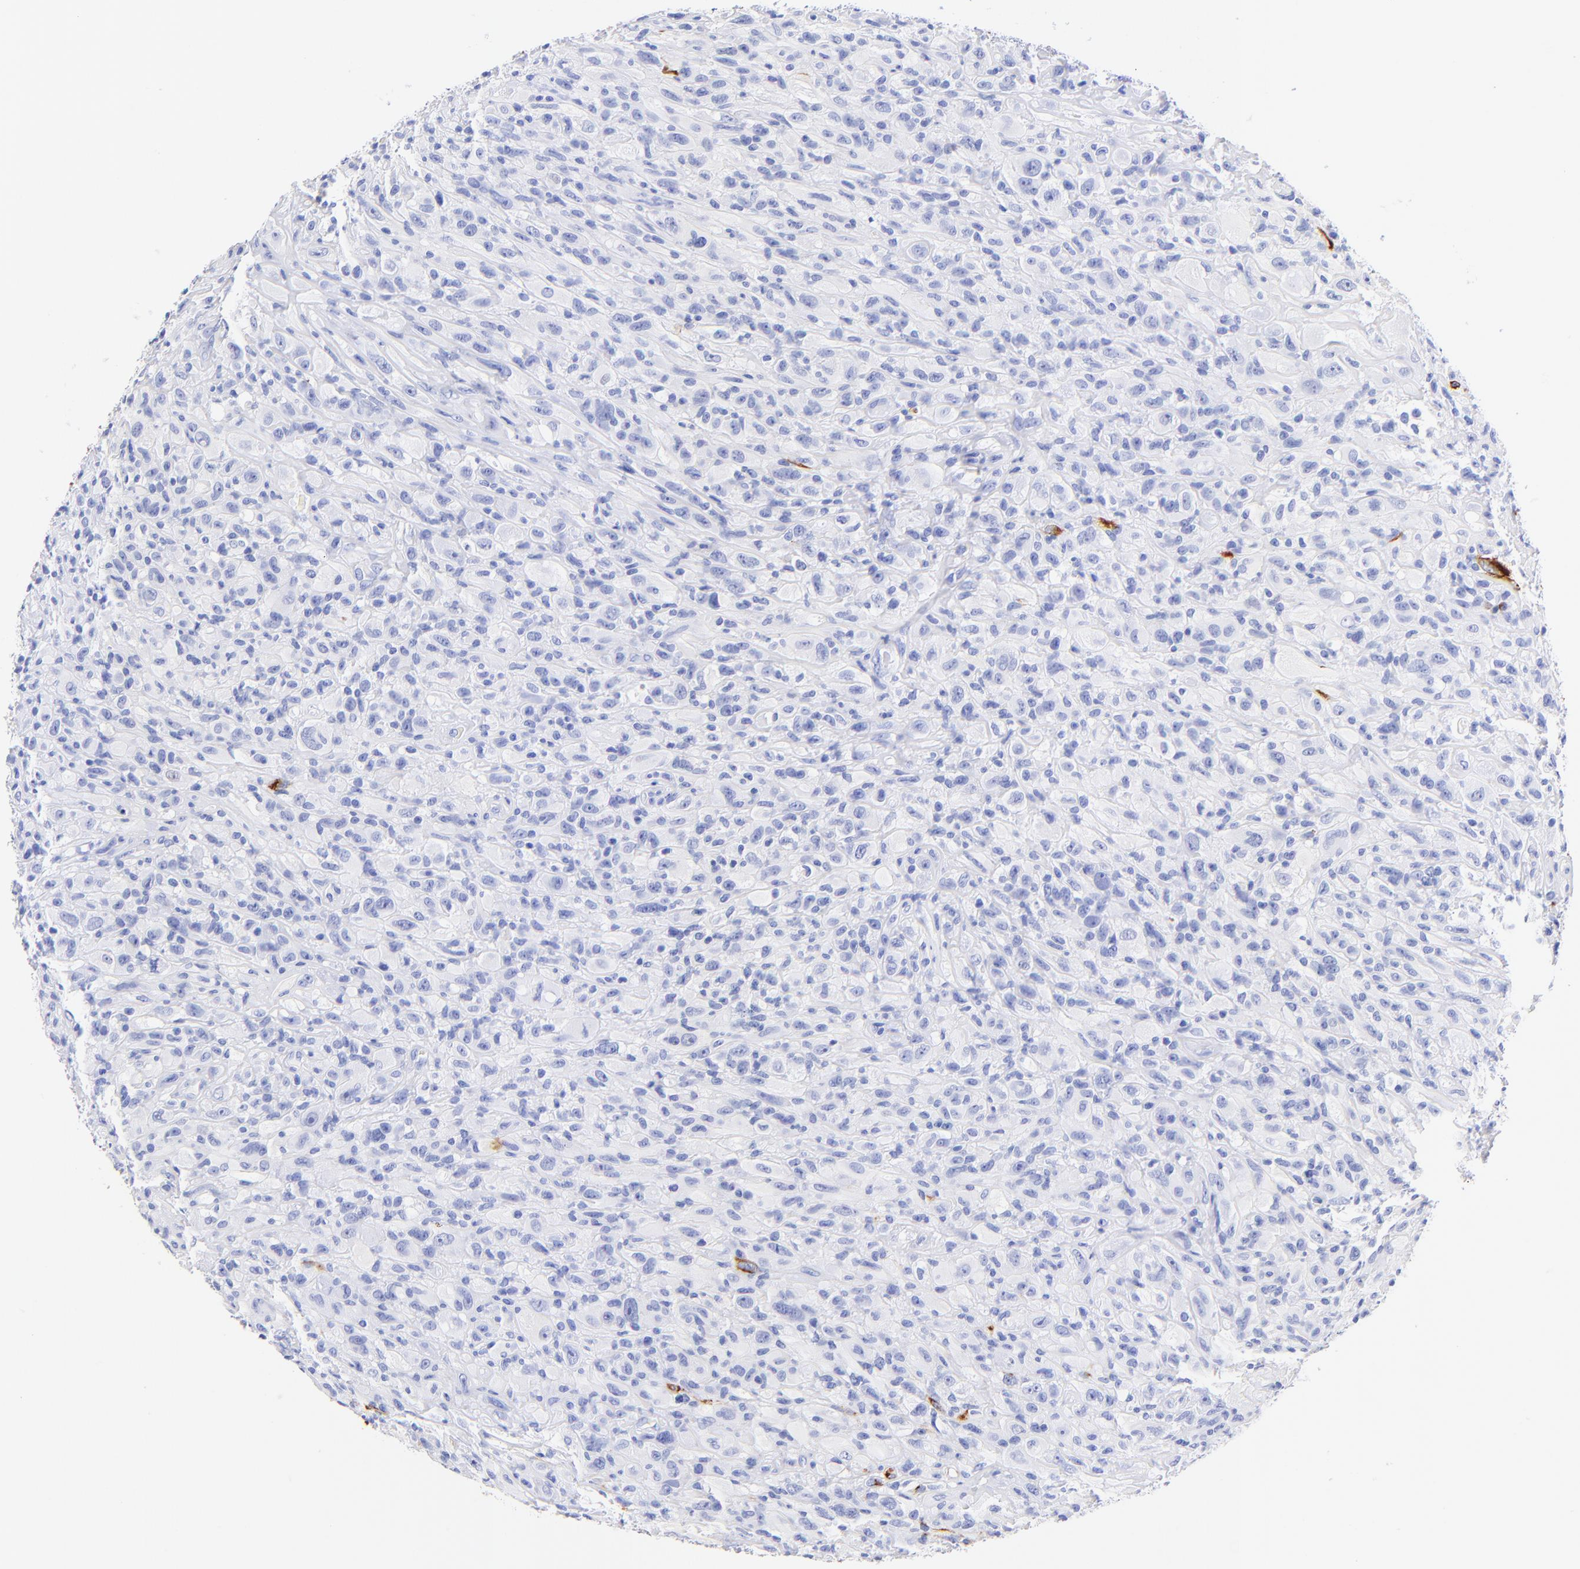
{"staining": {"intensity": "strong", "quantity": "<25%", "location": "cytoplasmic/membranous"}, "tissue": "glioma", "cell_type": "Tumor cells", "image_type": "cancer", "snomed": [{"axis": "morphology", "description": "Glioma, malignant, High grade"}, {"axis": "topography", "description": "Brain"}], "caption": "Glioma tissue reveals strong cytoplasmic/membranous expression in approximately <25% of tumor cells, visualized by immunohistochemistry.", "gene": "KRT19", "patient": {"sex": "male", "age": 48}}